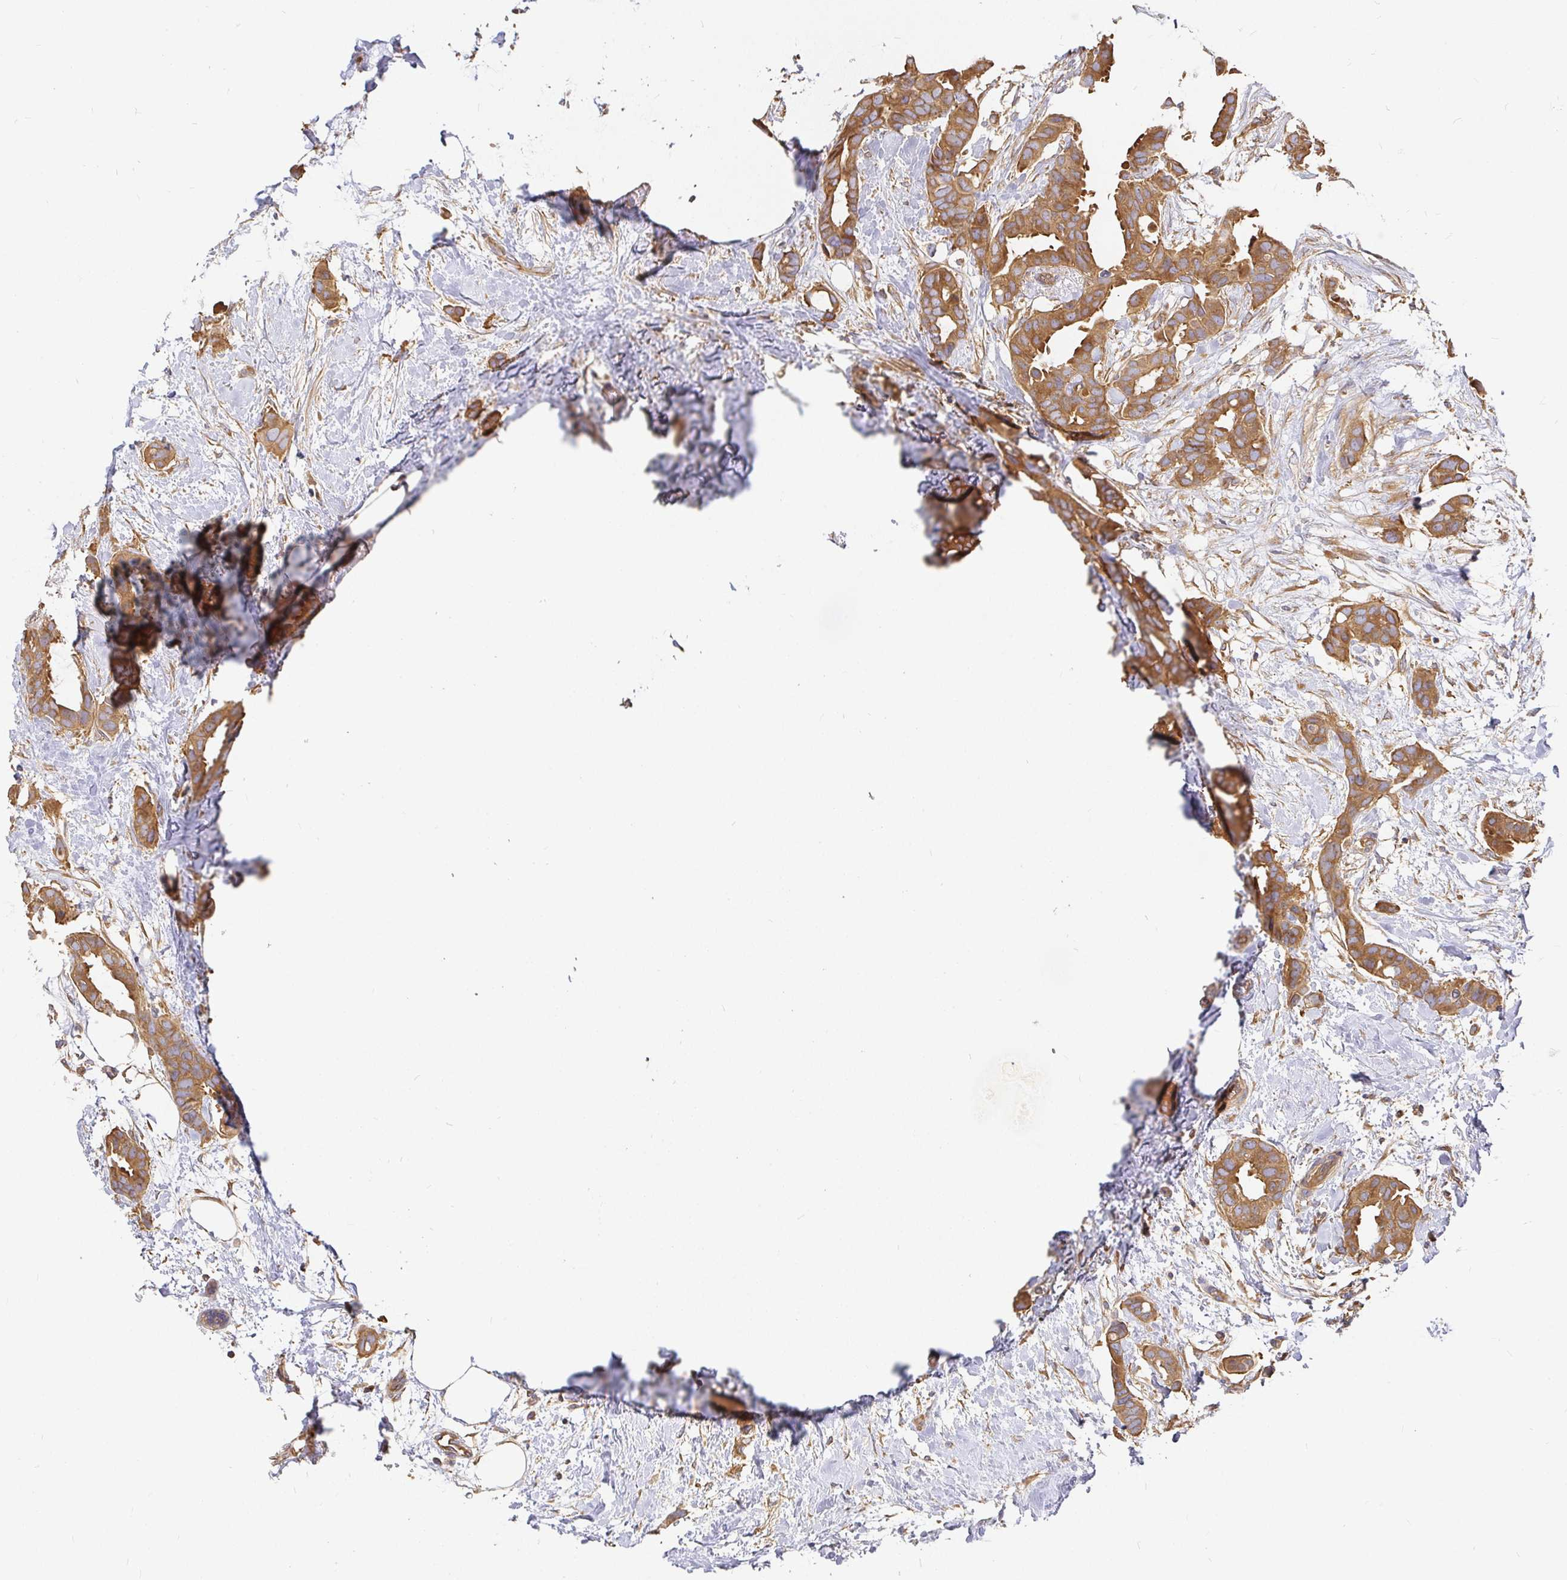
{"staining": {"intensity": "moderate", "quantity": ">75%", "location": "cytoplasmic/membranous"}, "tissue": "breast cancer", "cell_type": "Tumor cells", "image_type": "cancer", "snomed": [{"axis": "morphology", "description": "Duct carcinoma"}, {"axis": "topography", "description": "Breast"}], "caption": "The image shows staining of breast infiltrating ductal carcinoma, revealing moderate cytoplasmic/membranous protein expression (brown color) within tumor cells. The protein of interest is stained brown, and the nuclei are stained in blue (DAB IHC with brightfield microscopy, high magnification).", "gene": "KIF5B", "patient": {"sex": "female", "age": 62}}